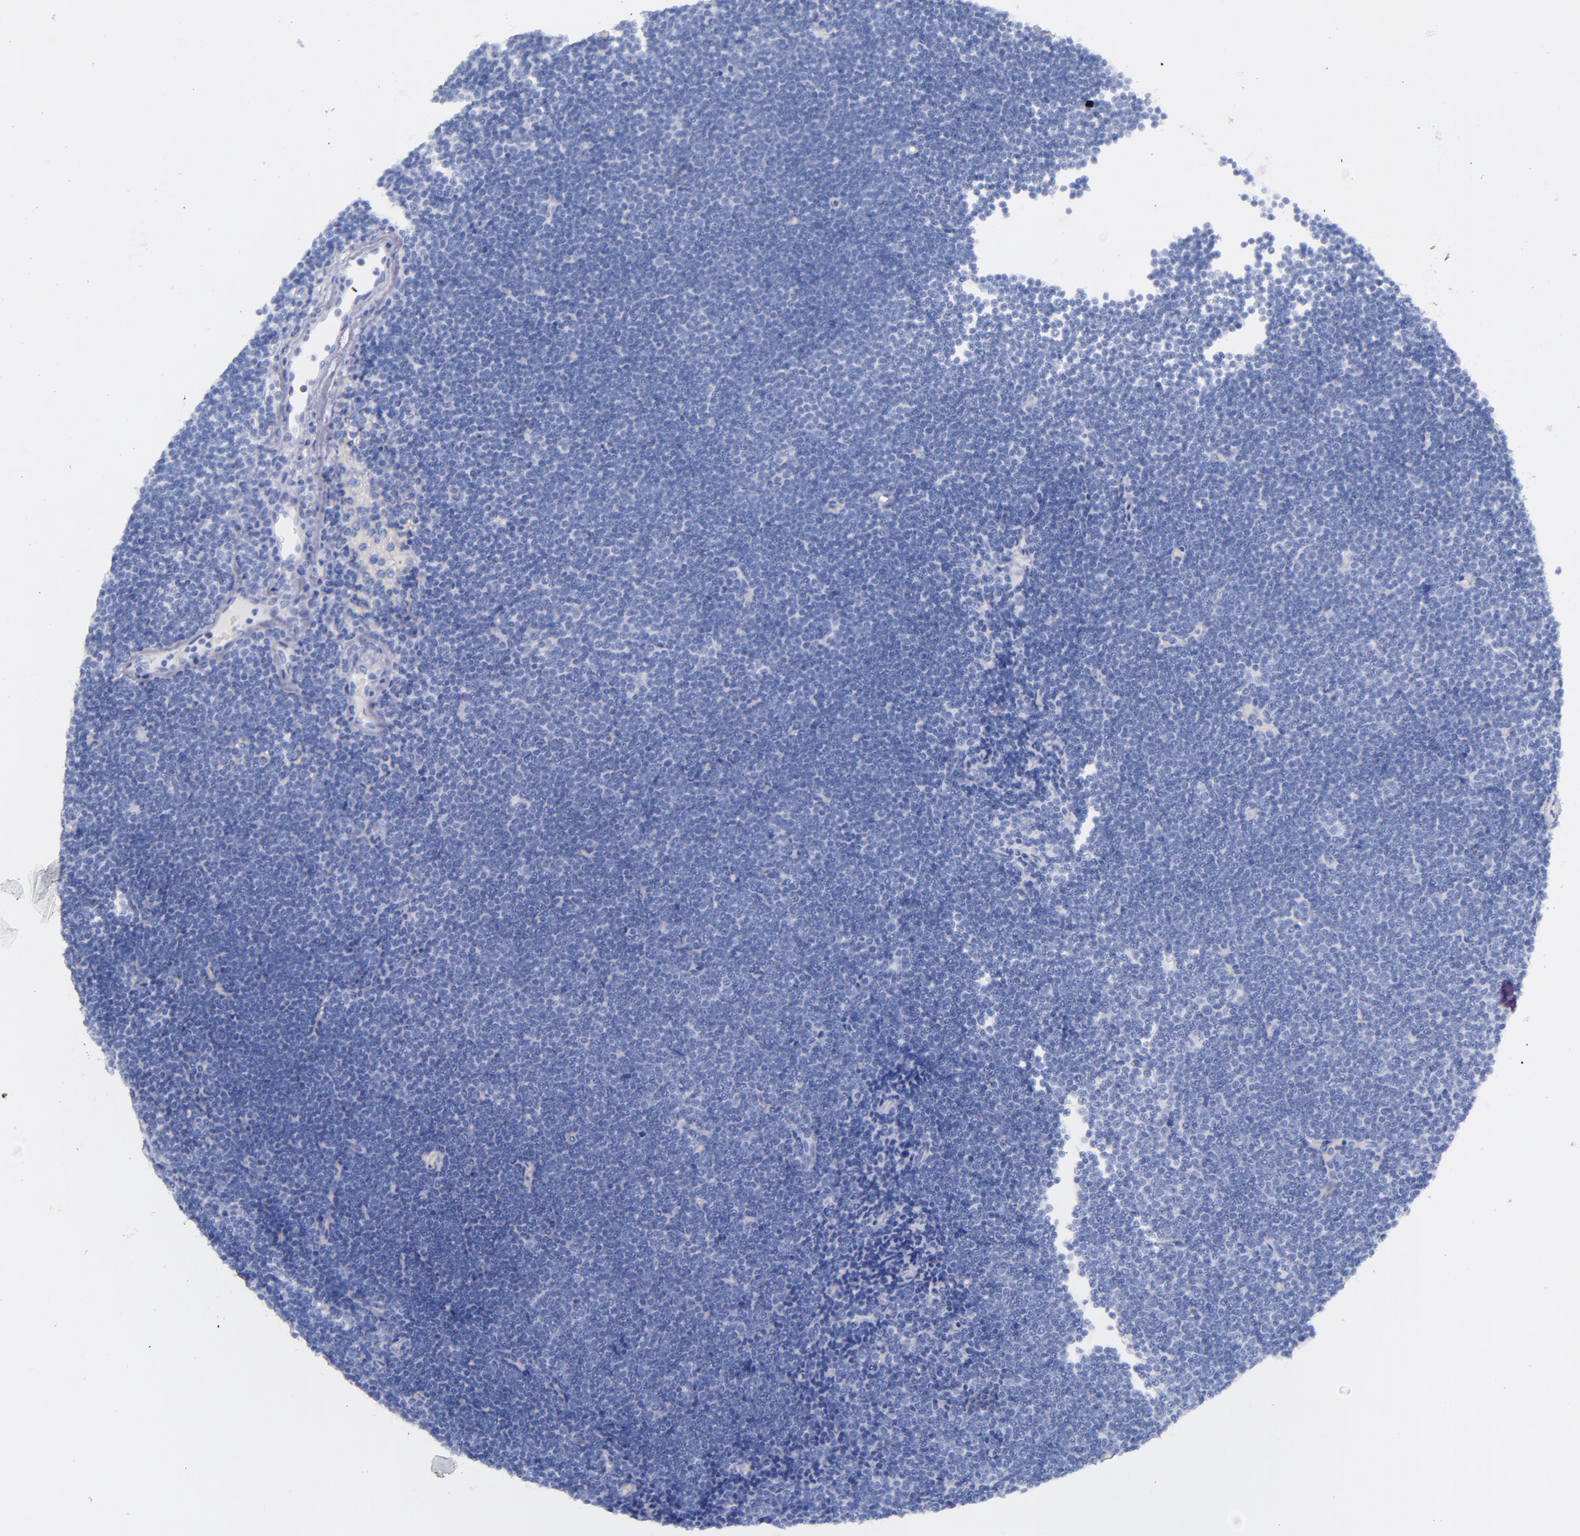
{"staining": {"intensity": "negative", "quantity": "none", "location": "none"}, "tissue": "lymphoma", "cell_type": "Tumor cells", "image_type": "cancer", "snomed": [{"axis": "morphology", "description": "Malignant lymphoma, non-Hodgkin's type, Low grade"}, {"axis": "topography", "description": "Lymph node"}], "caption": "Immunohistochemistry of human malignant lymphoma, non-Hodgkin's type (low-grade) demonstrates no expression in tumor cells.", "gene": "SFTPA2", "patient": {"sex": "female", "age": 73}}